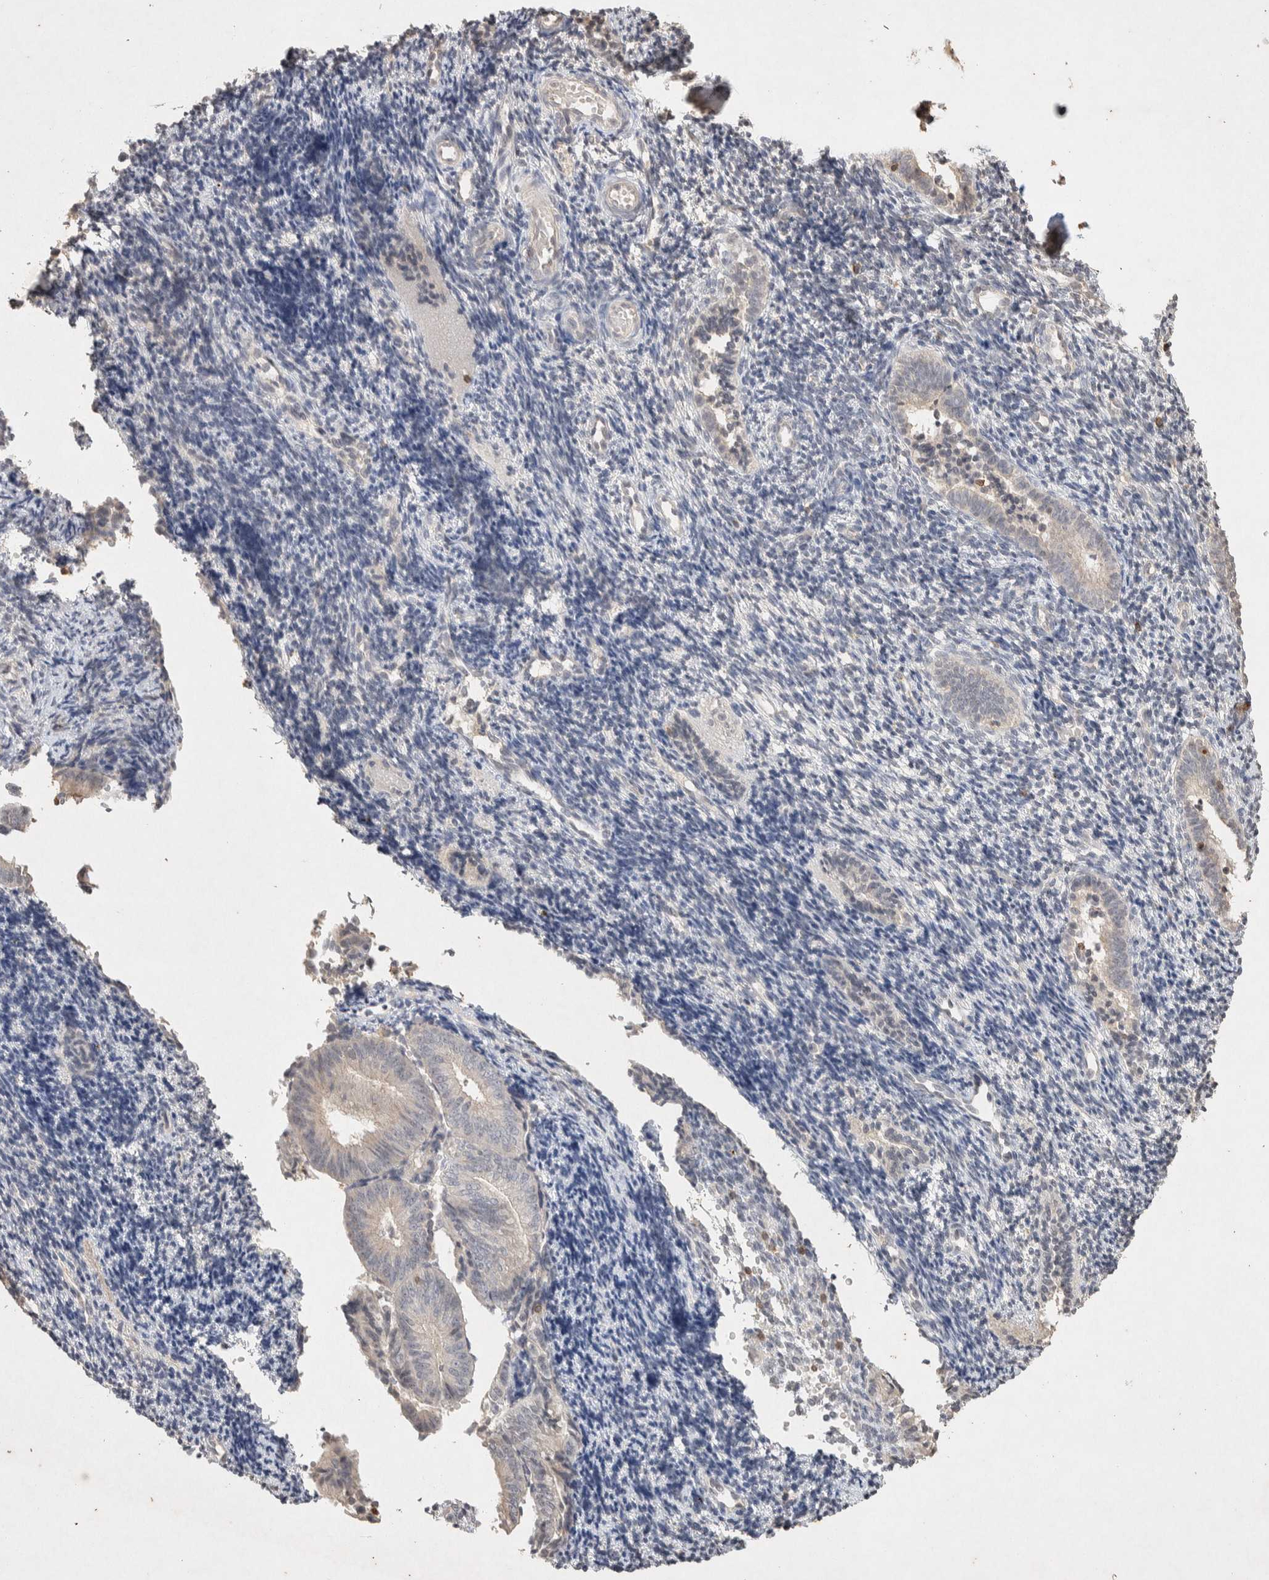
{"staining": {"intensity": "negative", "quantity": "none", "location": "none"}, "tissue": "endometrium", "cell_type": "Cells in endometrial stroma", "image_type": "normal", "snomed": [{"axis": "morphology", "description": "Normal tissue, NOS"}, {"axis": "topography", "description": "Uterus"}, {"axis": "topography", "description": "Endometrium"}], "caption": "This is an immunohistochemistry (IHC) micrograph of normal human endometrium. There is no positivity in cells in endometrial stroma.", "gene": "RAC2", "patient": {"sex": "female", "age": 33}}